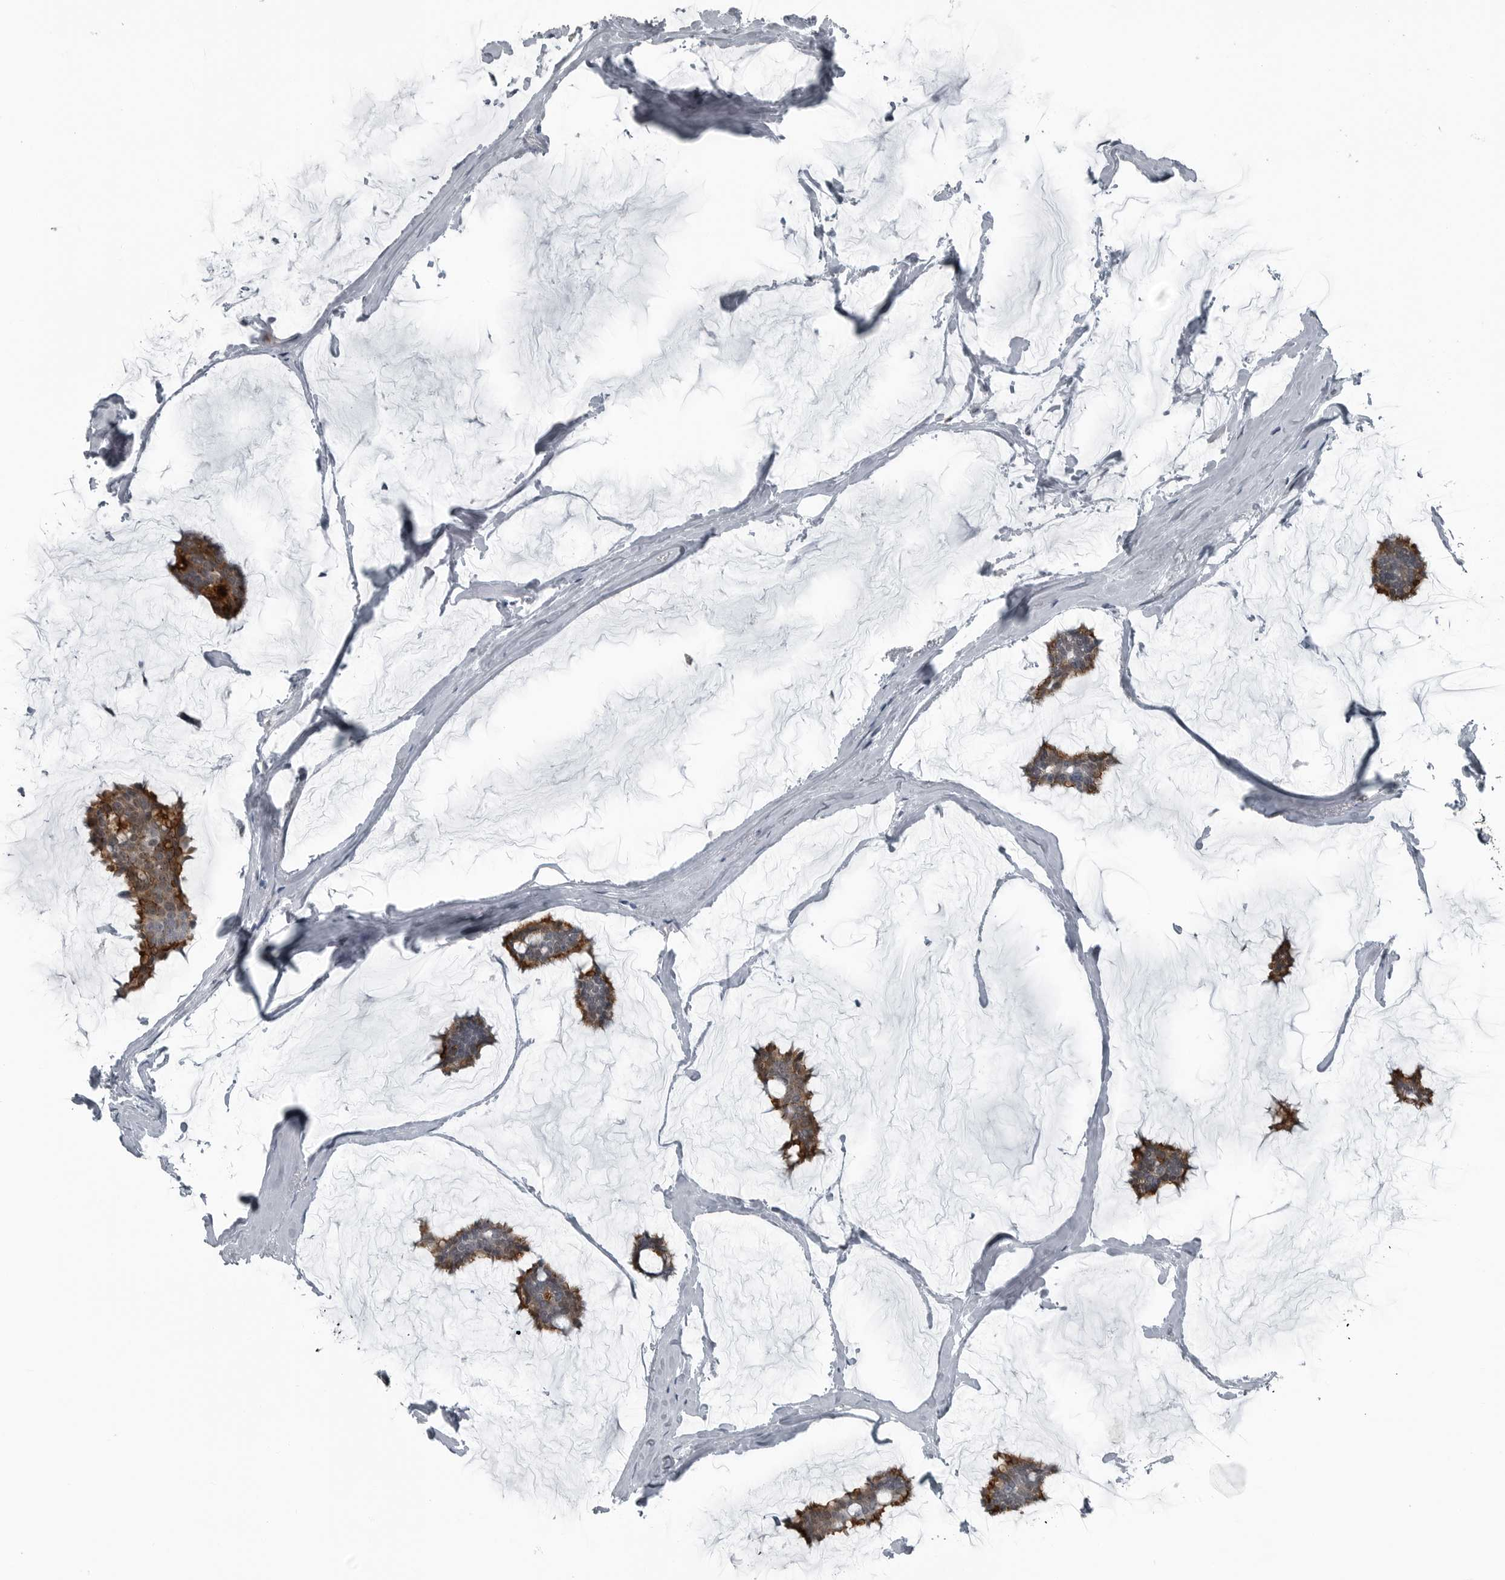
{"staining": {"intensity": "moderate", "quantity": ">75%", "location": "cytoplasmic/membranous"}, "tissue": "breast cancer", "cell_type": "Tumor cells", "image_type": "cancer", "snomed": [{"axis": "morphology", "description": "Duct carcinoma"}, {"axis": "topography", "description": "Breast"}], "caption": "Immunohistochemical staining of human infiltrating ductal carcinoma (breast) shows moderate cytoplasmic/membranous protein positivity in approximately >75% of tumor cells.", "gene": "GAK", "patient": {"sex": "female", "age": 93}}